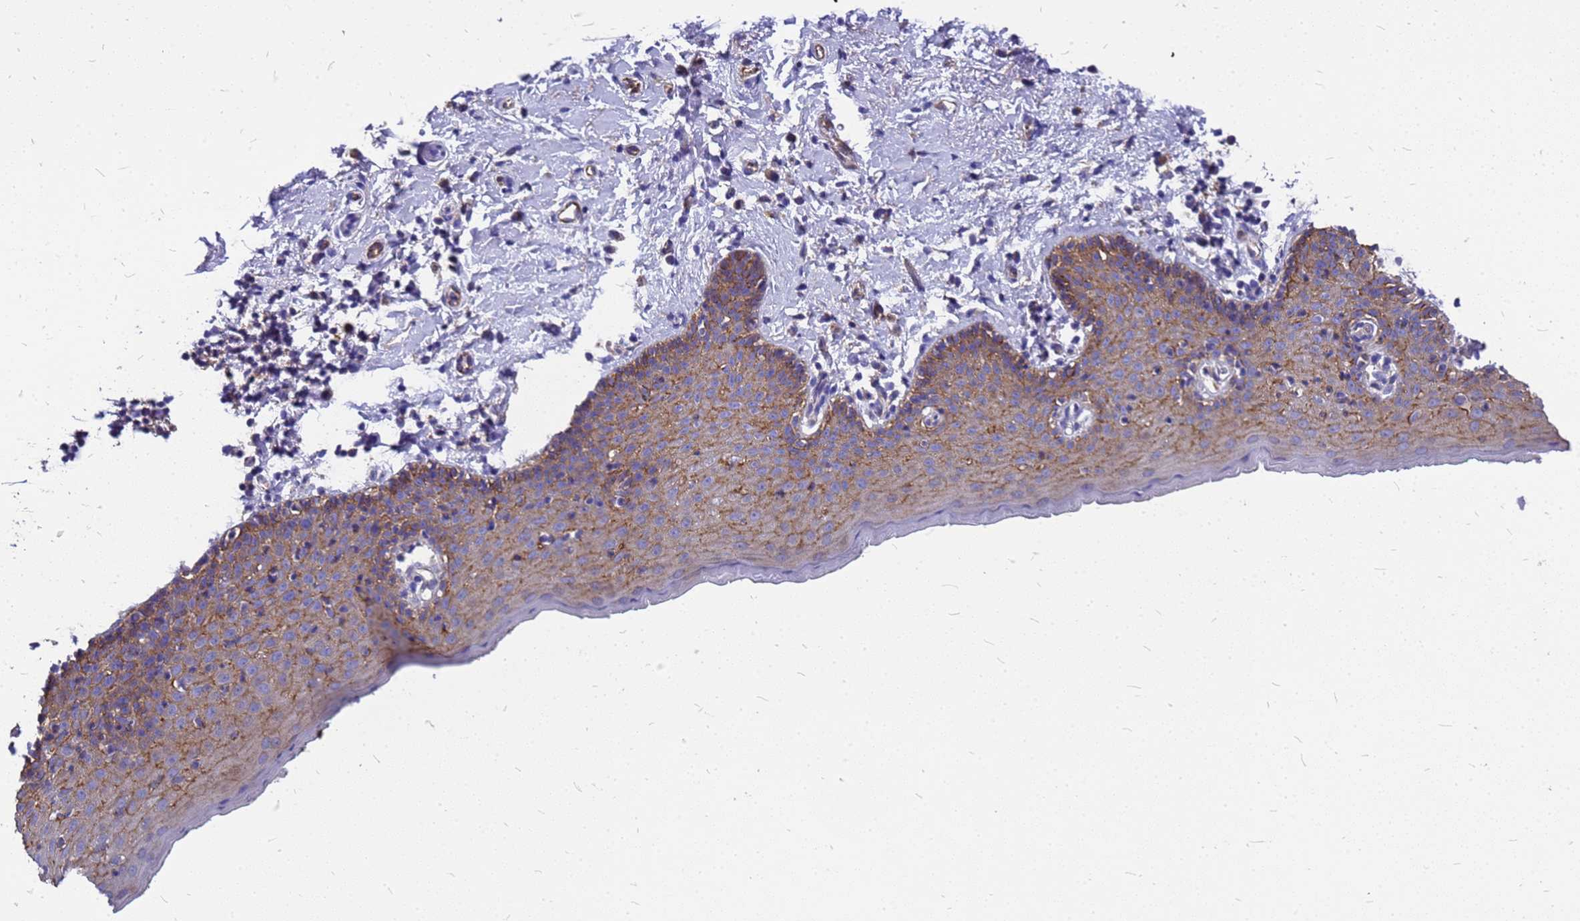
{"staining": {"intensity": "moderate", "quantity": "25%-75%", "location": "cytoplasmic/membranous"}, "tissue": "skin", "cell_type": "Epidermal cells", "image_type": "normal", "snomed": [{"axis": "morphology", "description": "Normal tissue, NOS"}, {"axis": "topography", "description": "Vulva"}], "caption": "Immunohistochemical staining of benign skin demonstrates moderate cytoplasmic/membranous protein expression in approximately 25%-75% of epidermal cells.", "gene": "FBXW5", "patient": {"sex": "female", "age": 66}}